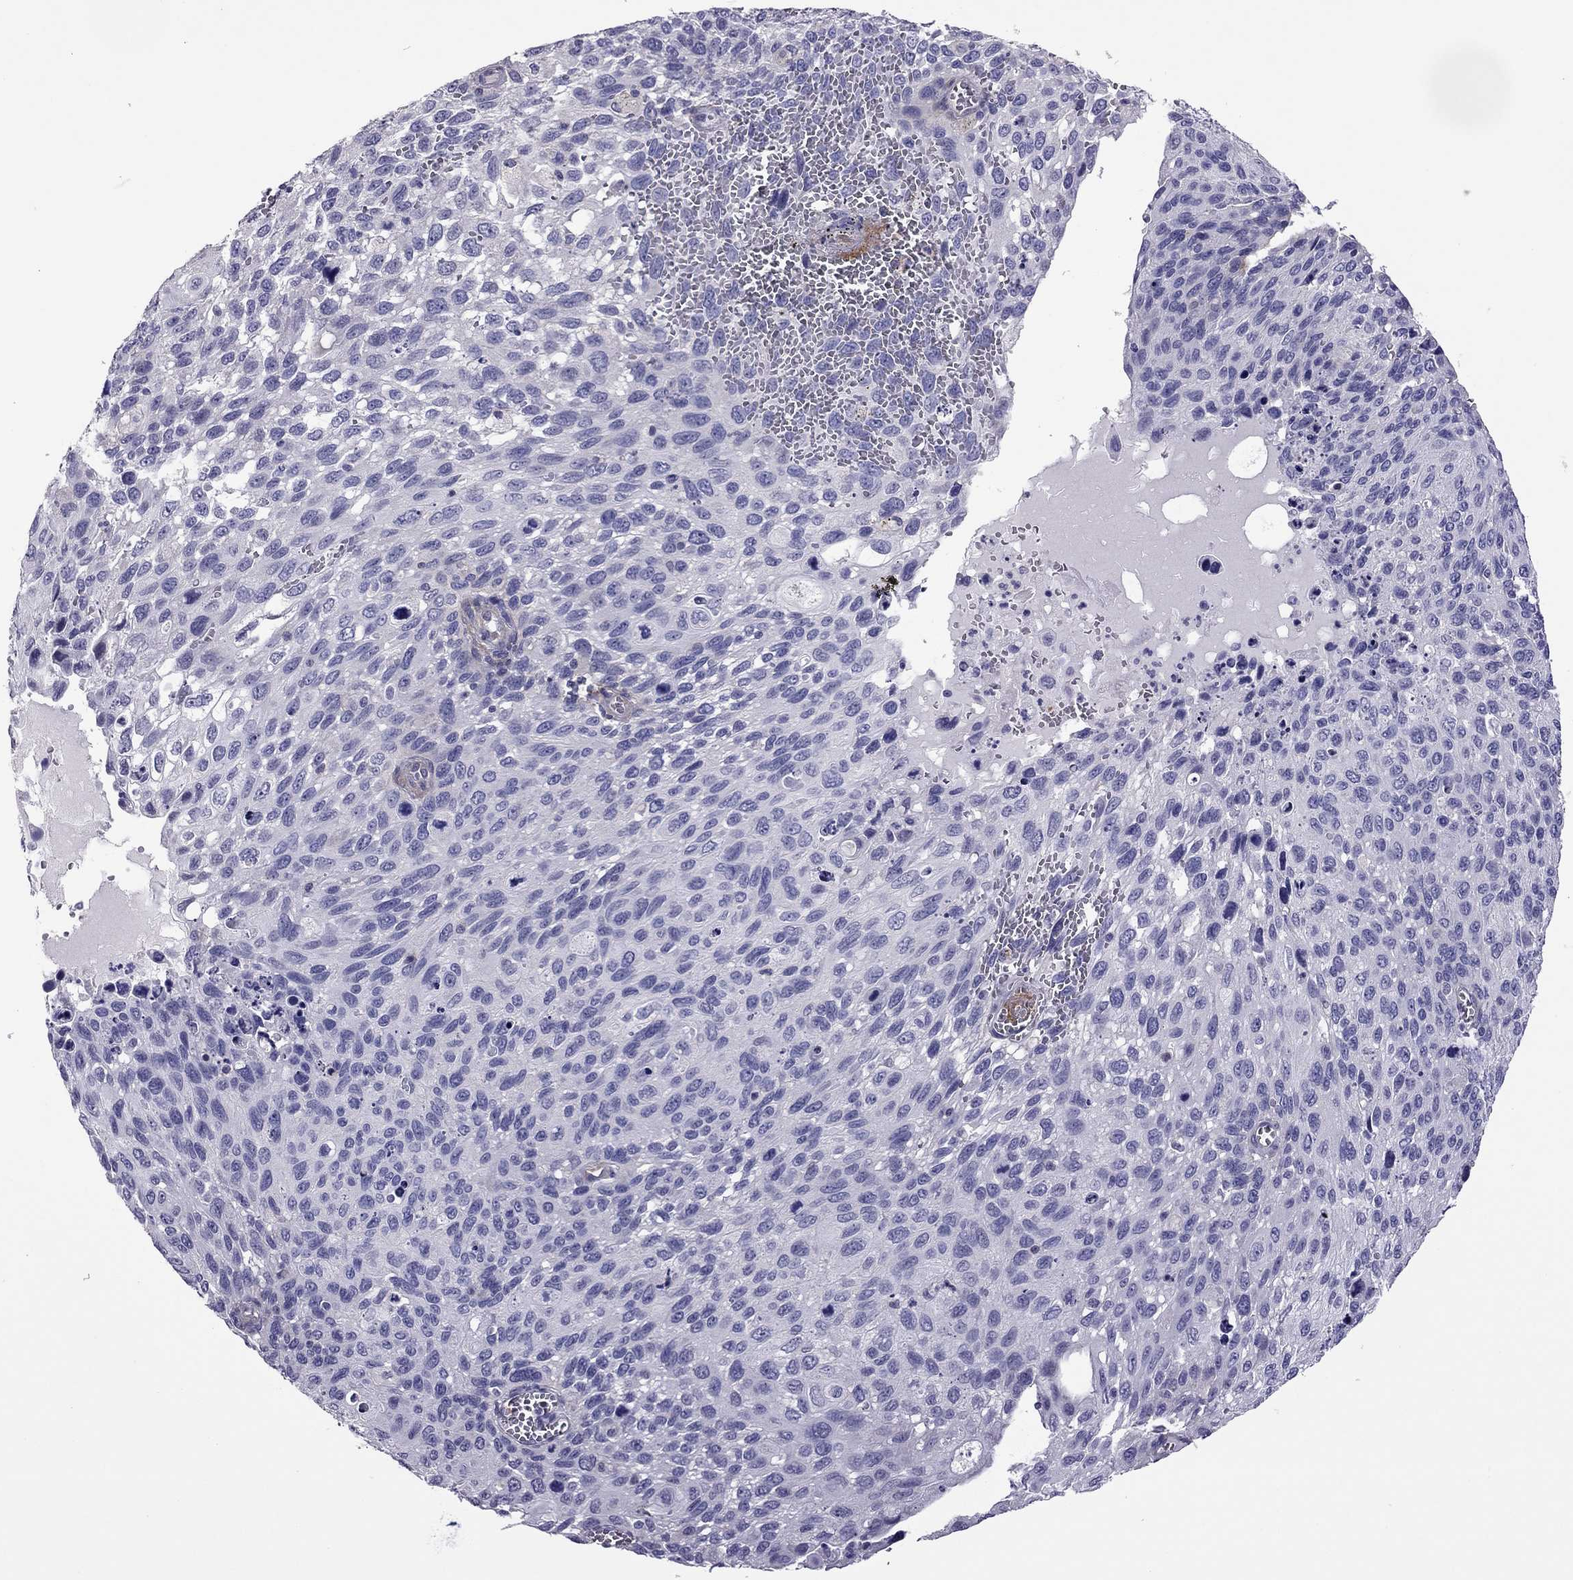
{"staining": {"intensity": "negative", "quantity": "none", "location": "none"}, "tissue": "cervical cancer", "cell_type": "Tumor cells", "image_type": "cancer", "snomed": [{"axis": "morphology", "description": "Squamous cell carcinoma, NOS"}, {"axis": "topography", "description": "Cervix"}], "caption": "The micrograph displays no staining of tumor cells in cervical squamous cell carcinoma.", "gene": "SLC16A8", "patient": {"sex": "female", "age": 70}}